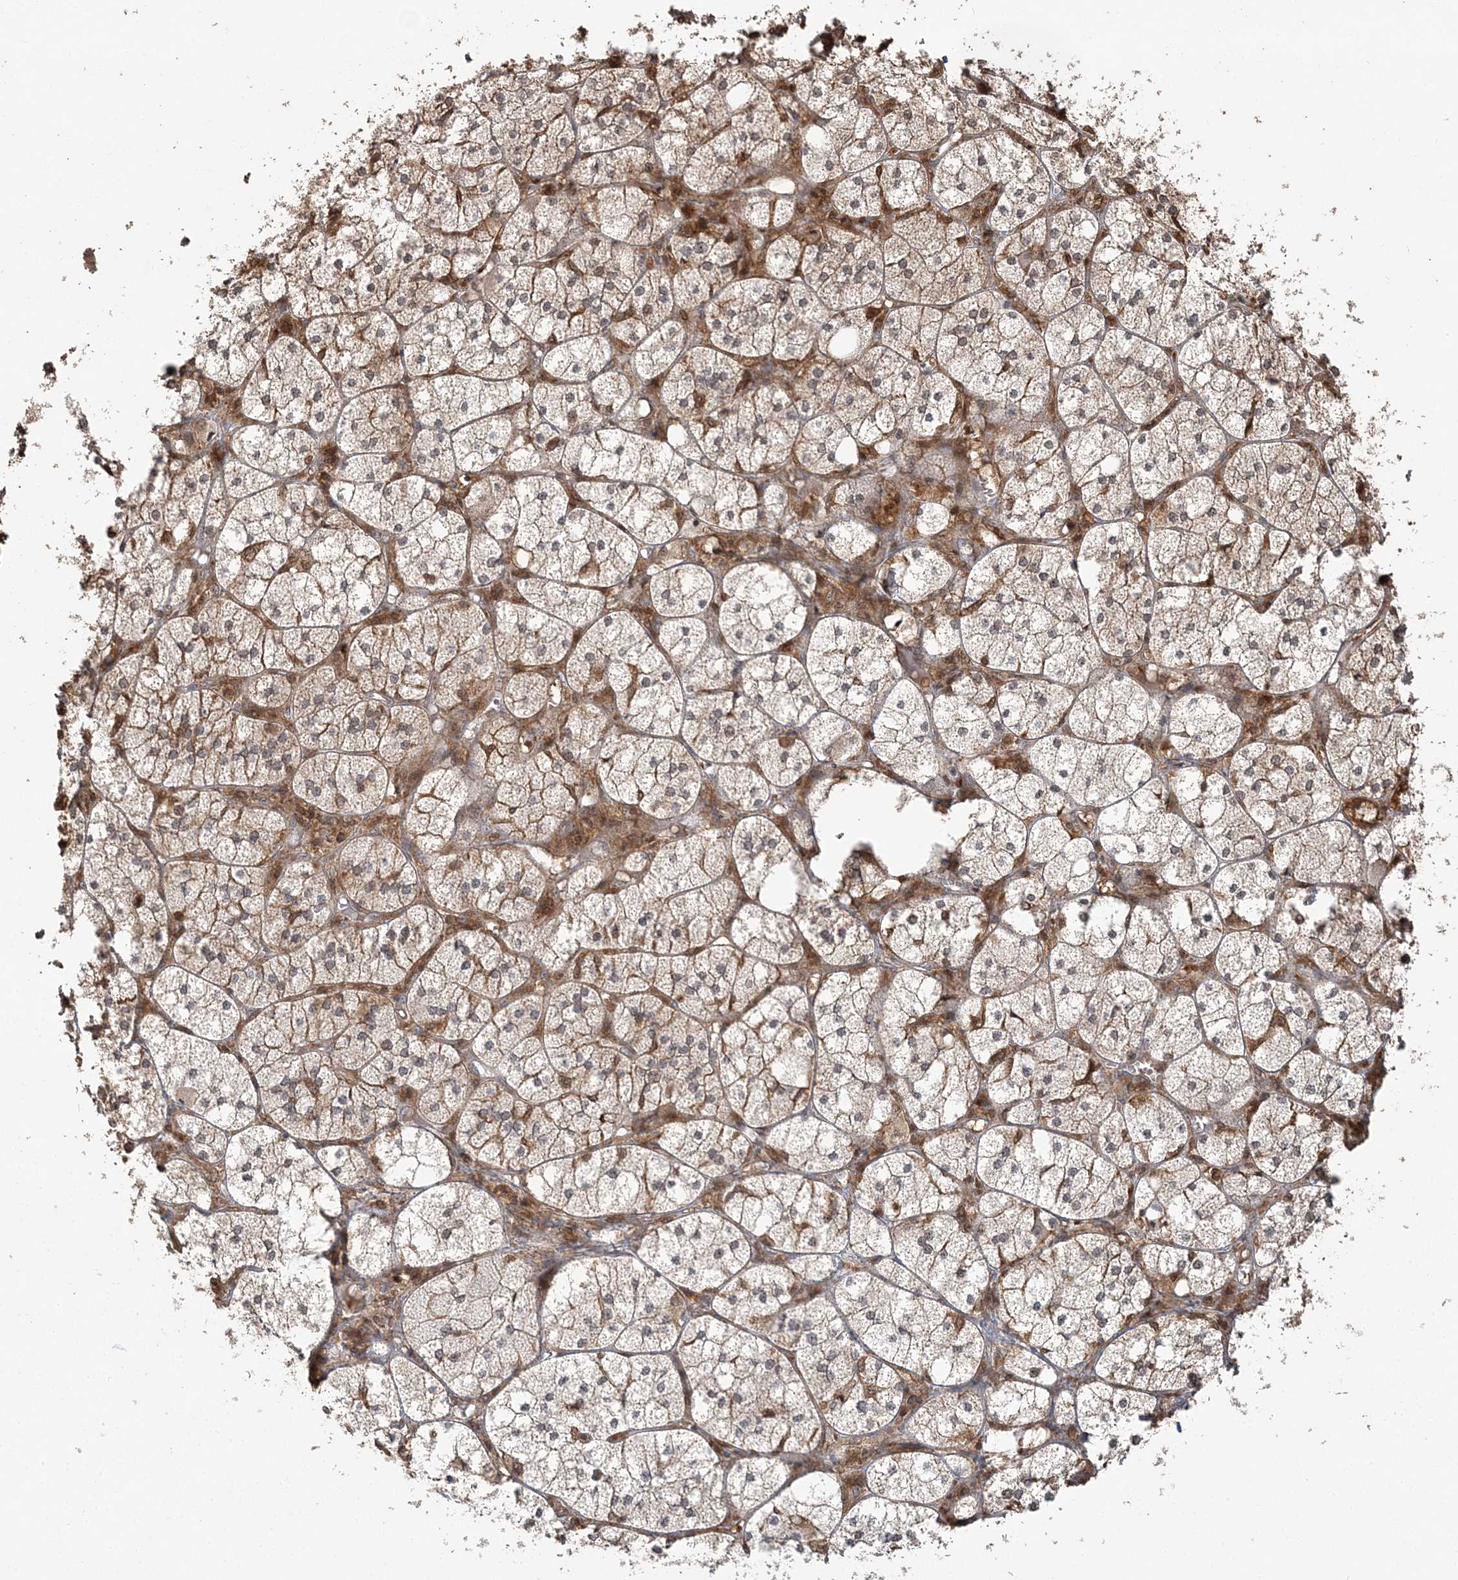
{"staining": {"intensity": "moderate", "quantity": ">75%", "location": "cytoplasmic/membranous,nuclear"}, "tissue": "adrenal gland", "cell_type": "Glandular cells", "image_type": "normal", "snomed": [{"axis": "morphology", "description": "Normal tissue, NOS"}, {"axis": "topography", "description": "Adrenal gland"}], "caption": "Immunohistochemistry (IHC) image of normal adrenal gland: human adrenal gland stained using immunohistochemistry demonstrates medium levels of moderate protein expression localized specifically in the cytoplasmic/membranous,nuclear of glandular cells, appearing as a cytoplasmic/membranous,nuclear brown color.", "gene": "CAB39", "patient": {"sex": "female", "age": 61}}